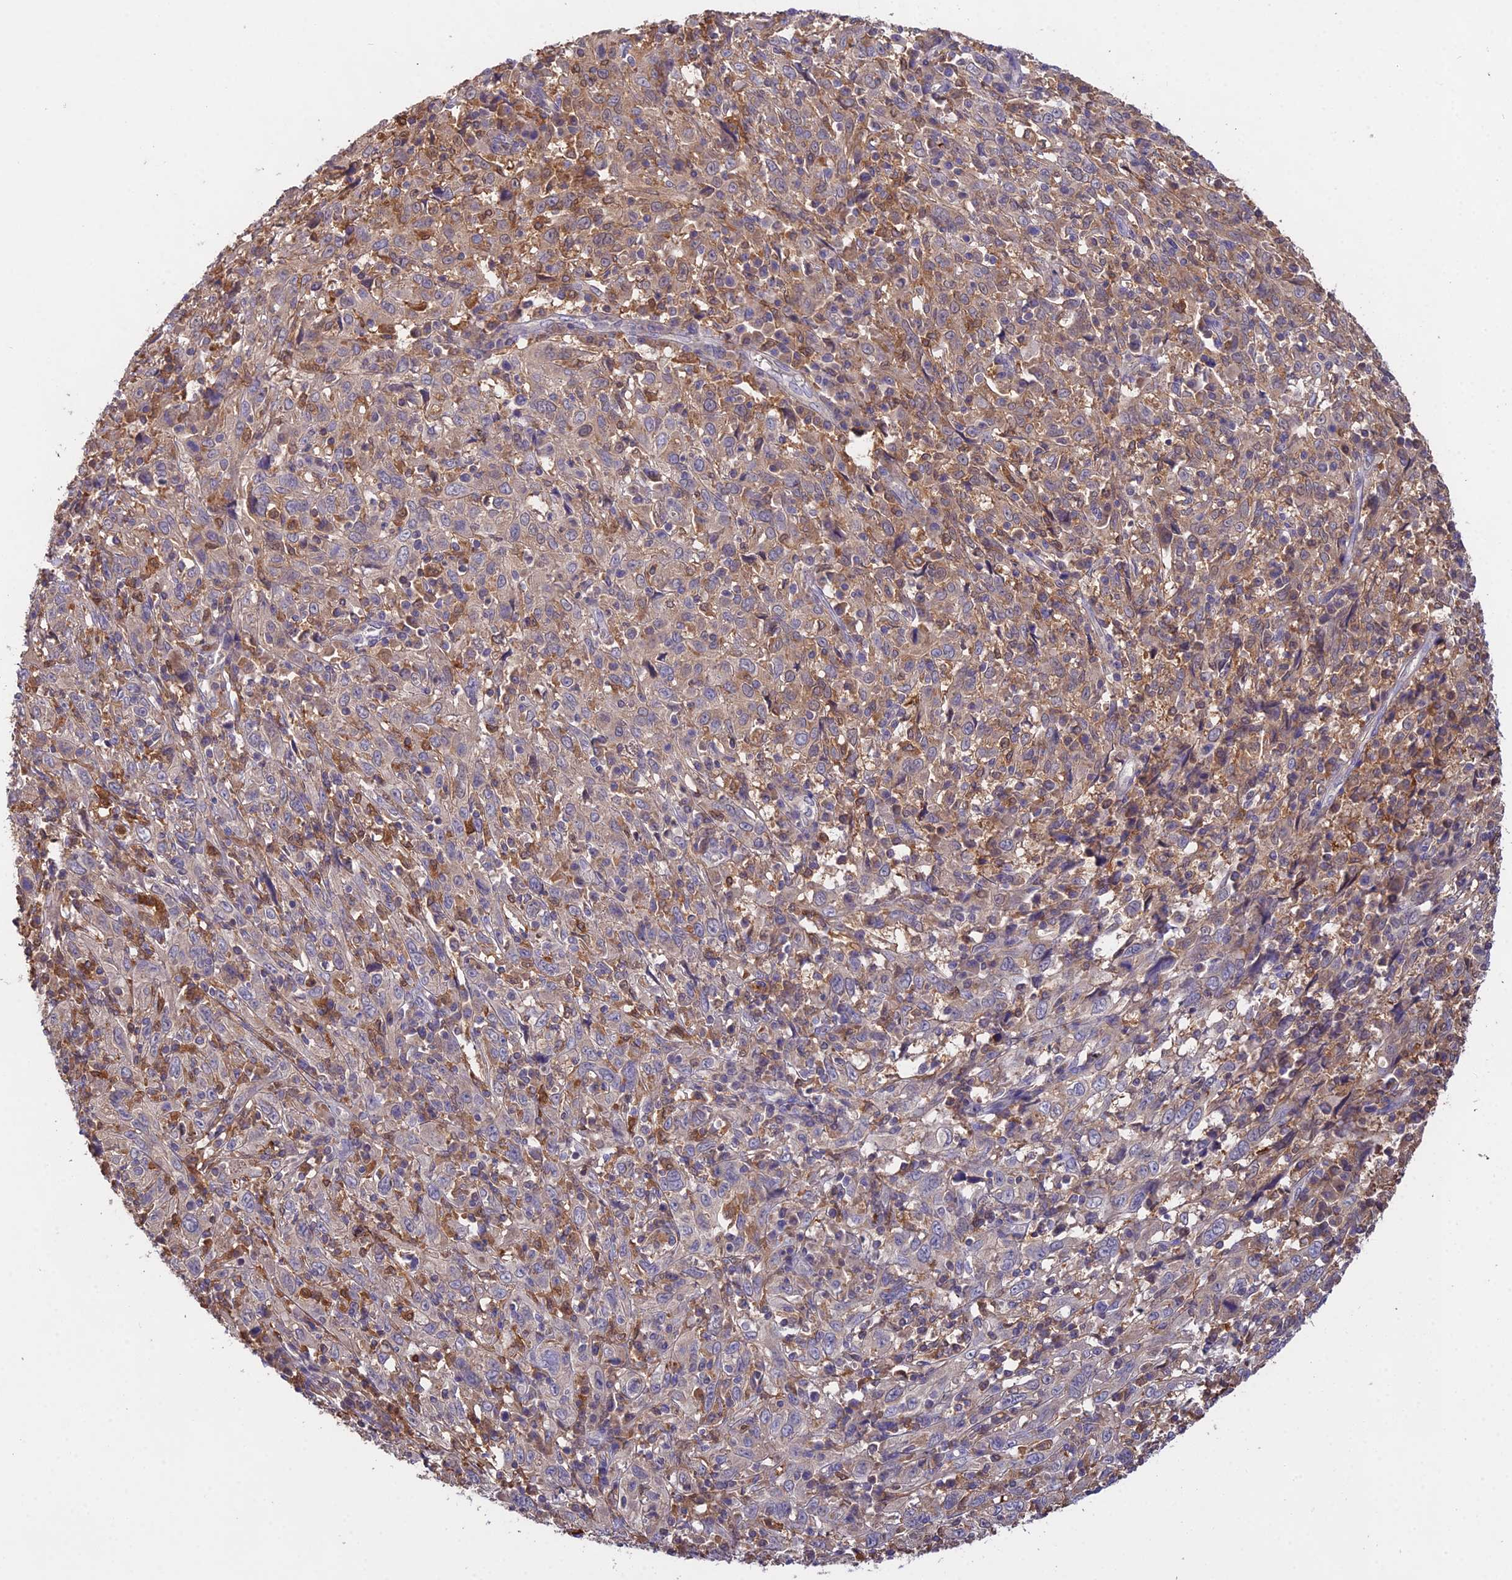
{"staining": {"intensity": "weak", "quantity": "<25%", "location": "cytoplasmic/membranous"}, "tissue": "cervical cancer", "cell_type": "Tumor cells", "image_type": "cancer", "snomed": [{"axis": "morphology", "description": "Squamous cell carcinoma, NOS"}, {"axis": "topography", "description": "Cervix"}], "caption": "An image of cervical cancer (squamous cell carcinoma) stained for a protein demonstrates no brown staining in tumor cells.", "gene": "FBP1", "patient": {"sex": "female", "age": 46}}